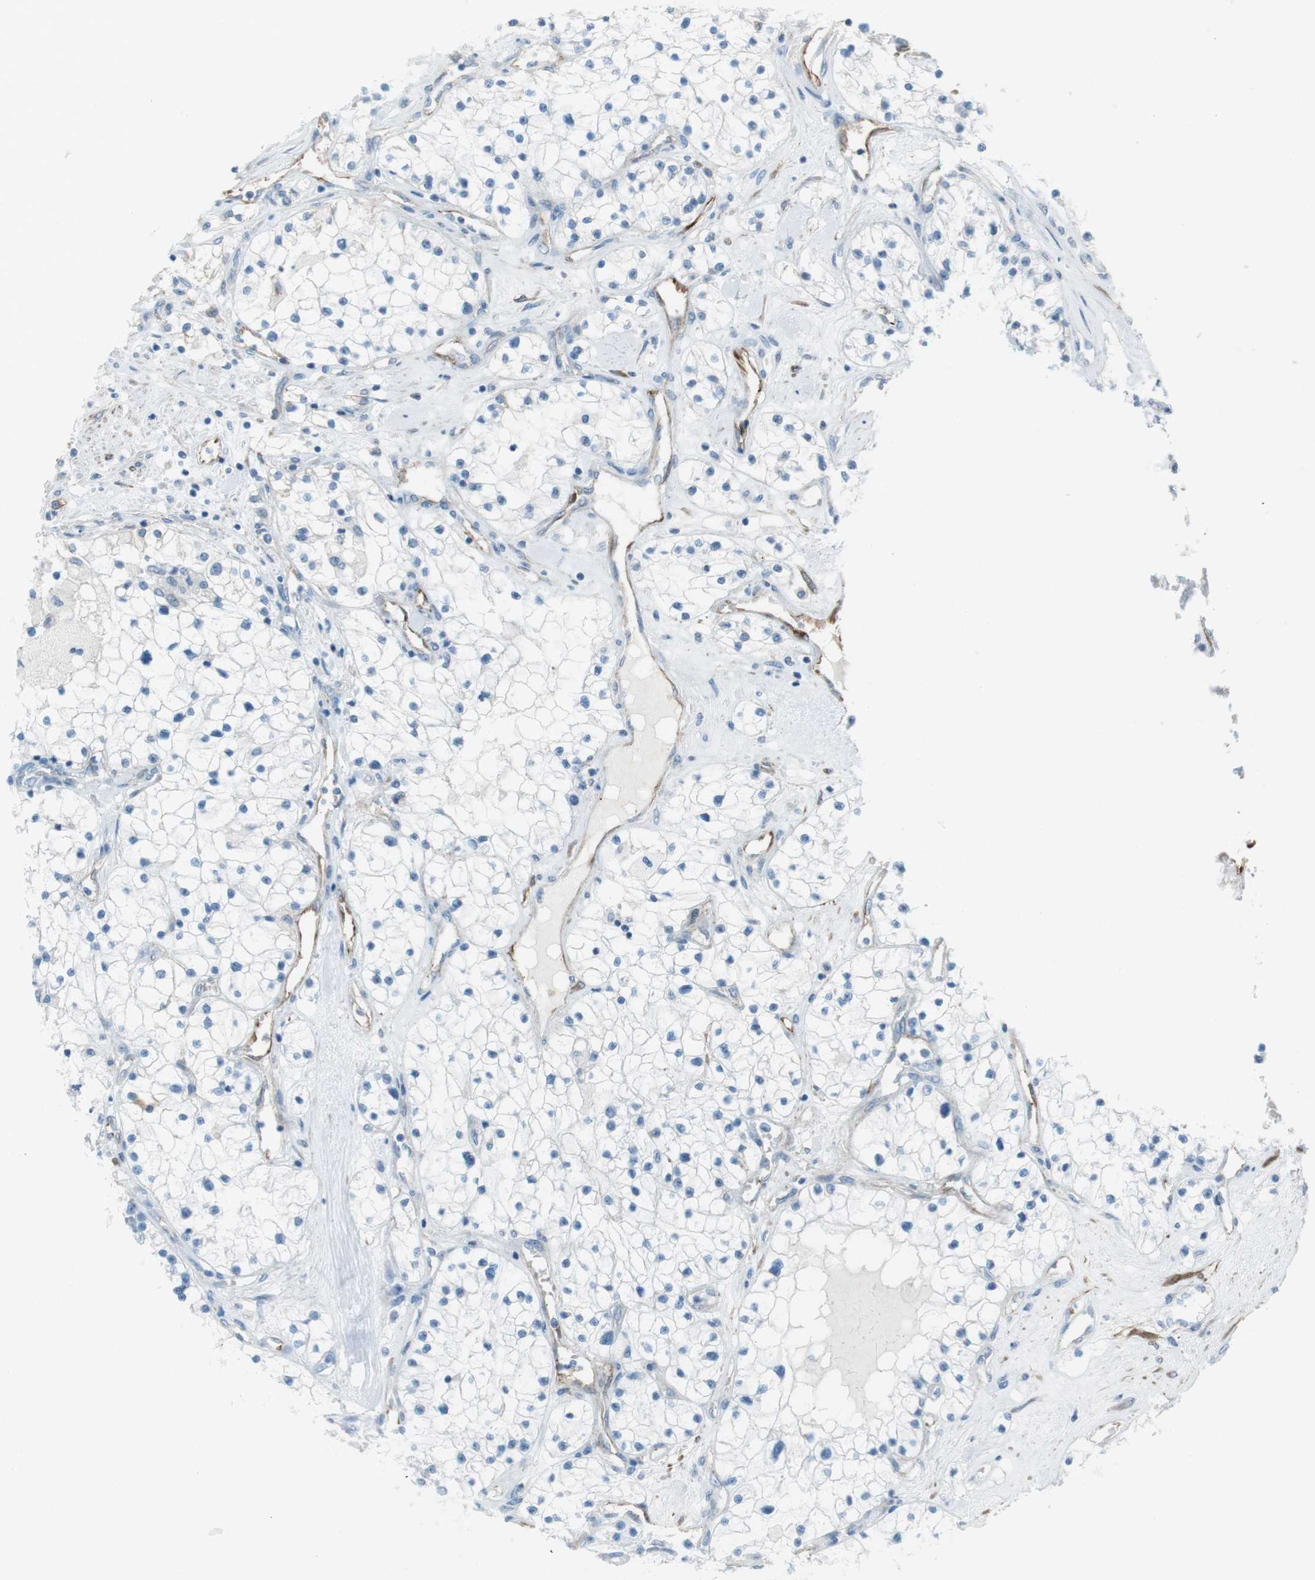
{"staining": {"intensity": "negative", "quantity": "none", "location": "none"}, "tissue": "renal cancer", "cell_type": "Tumor cells", "image_type": "cancer", "snomed": [{"axis": "morphology", "description": "Adenocarcinoma, NOS"}, {"axis": "topography", "description": "Kidney"}], "caption": "Immunohistochemistry of renal adenocarcinoma shows no expression in tumor cells.", "gene": "TUBB2A", "patient": {"sex": "male", "age": 68}}